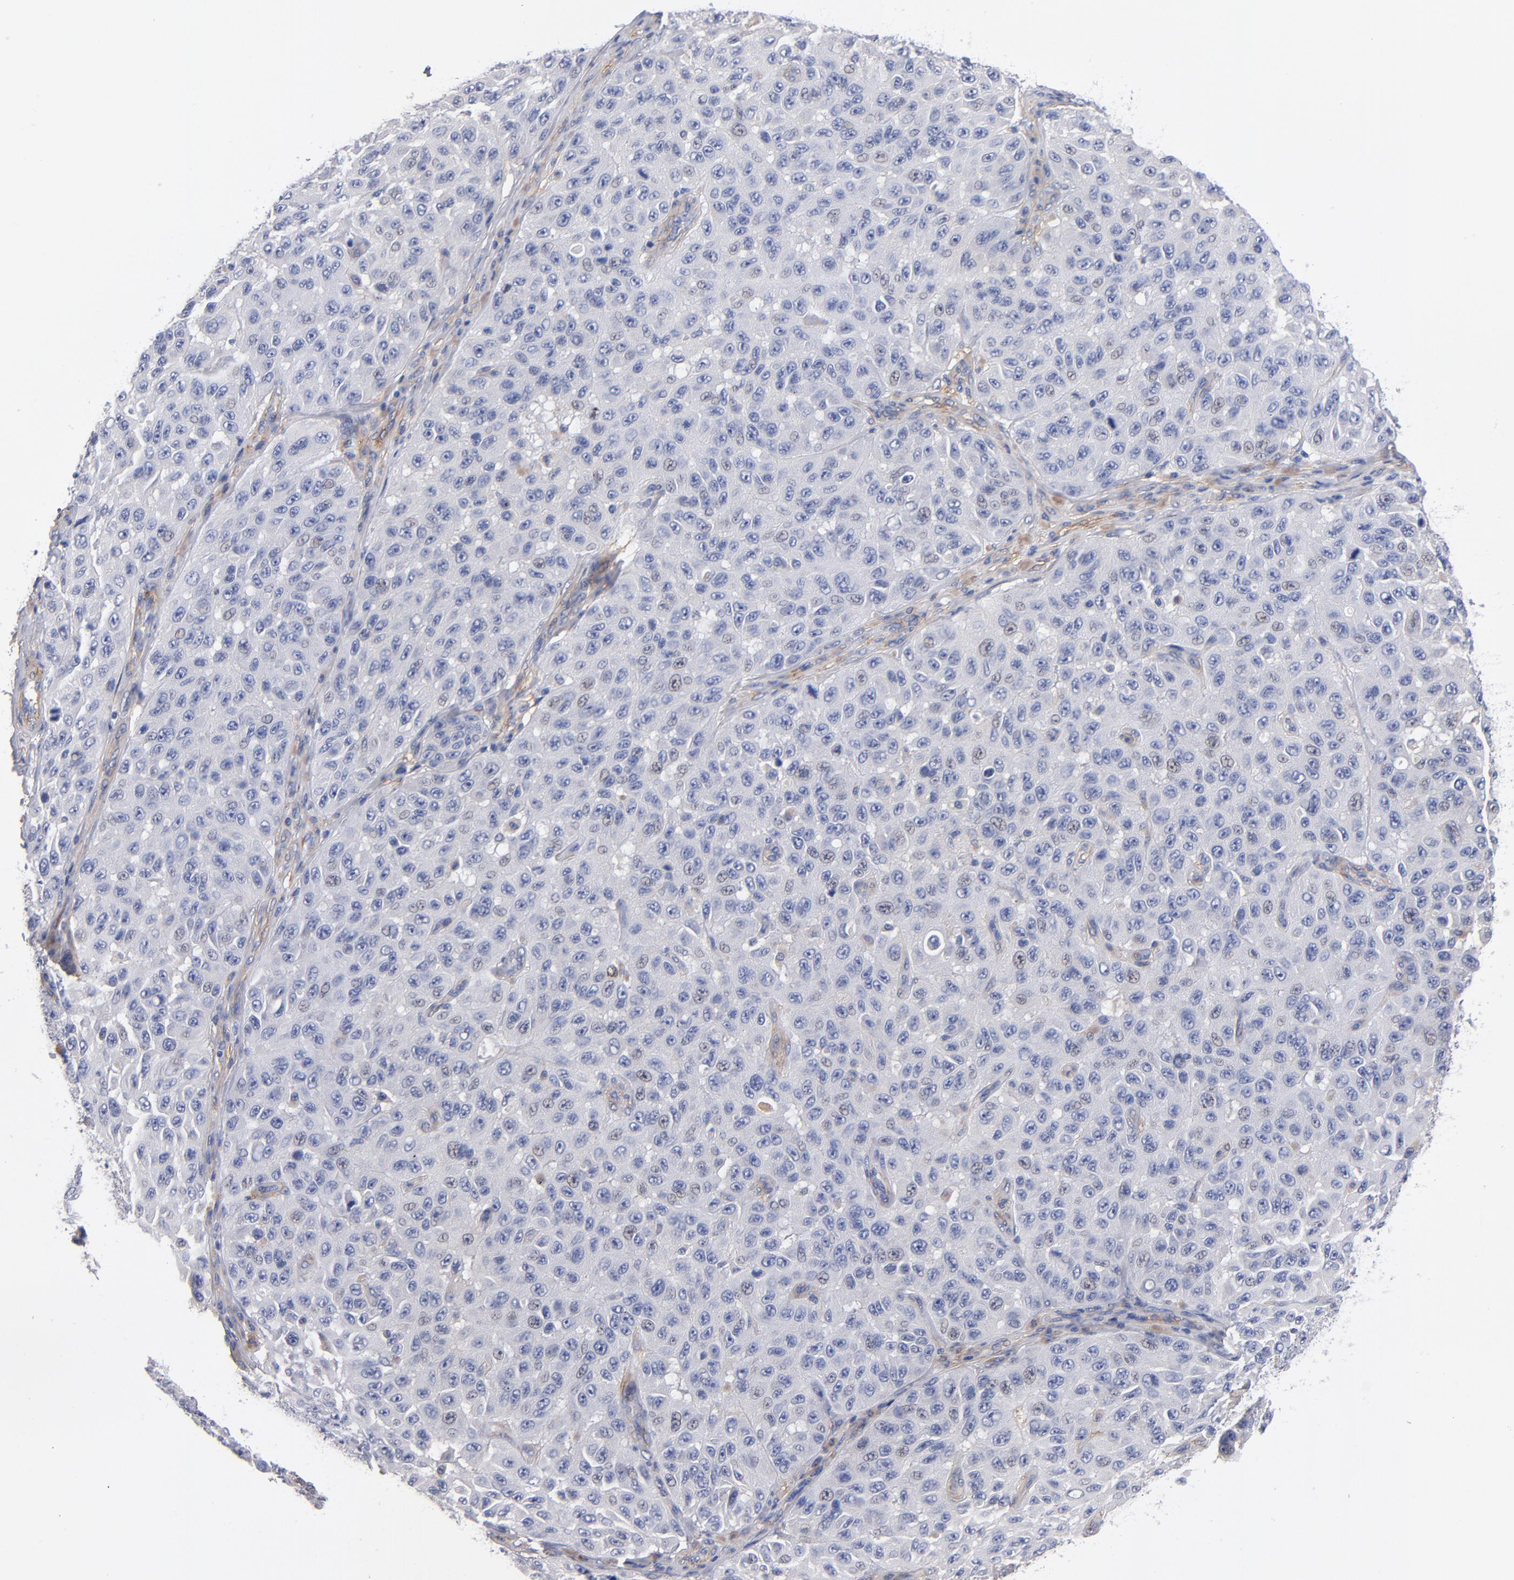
{"staining": {"intensity": "negative", "quantity": "none", "location": "none"}, "tissue": "melanoma", "cell_type": "Tumor cells", "image_type": "cancer", "snomed": [{"axis": "morphology", "description": "Malignant melanoma, NOS"}, {"axis": "topography", "description": "Skin"}], "caption": "IHC of human melanoma shows no positivity in tumor cells.", "gene": "PLSCR4", "patient": {"sex": "male", "age": 30}}